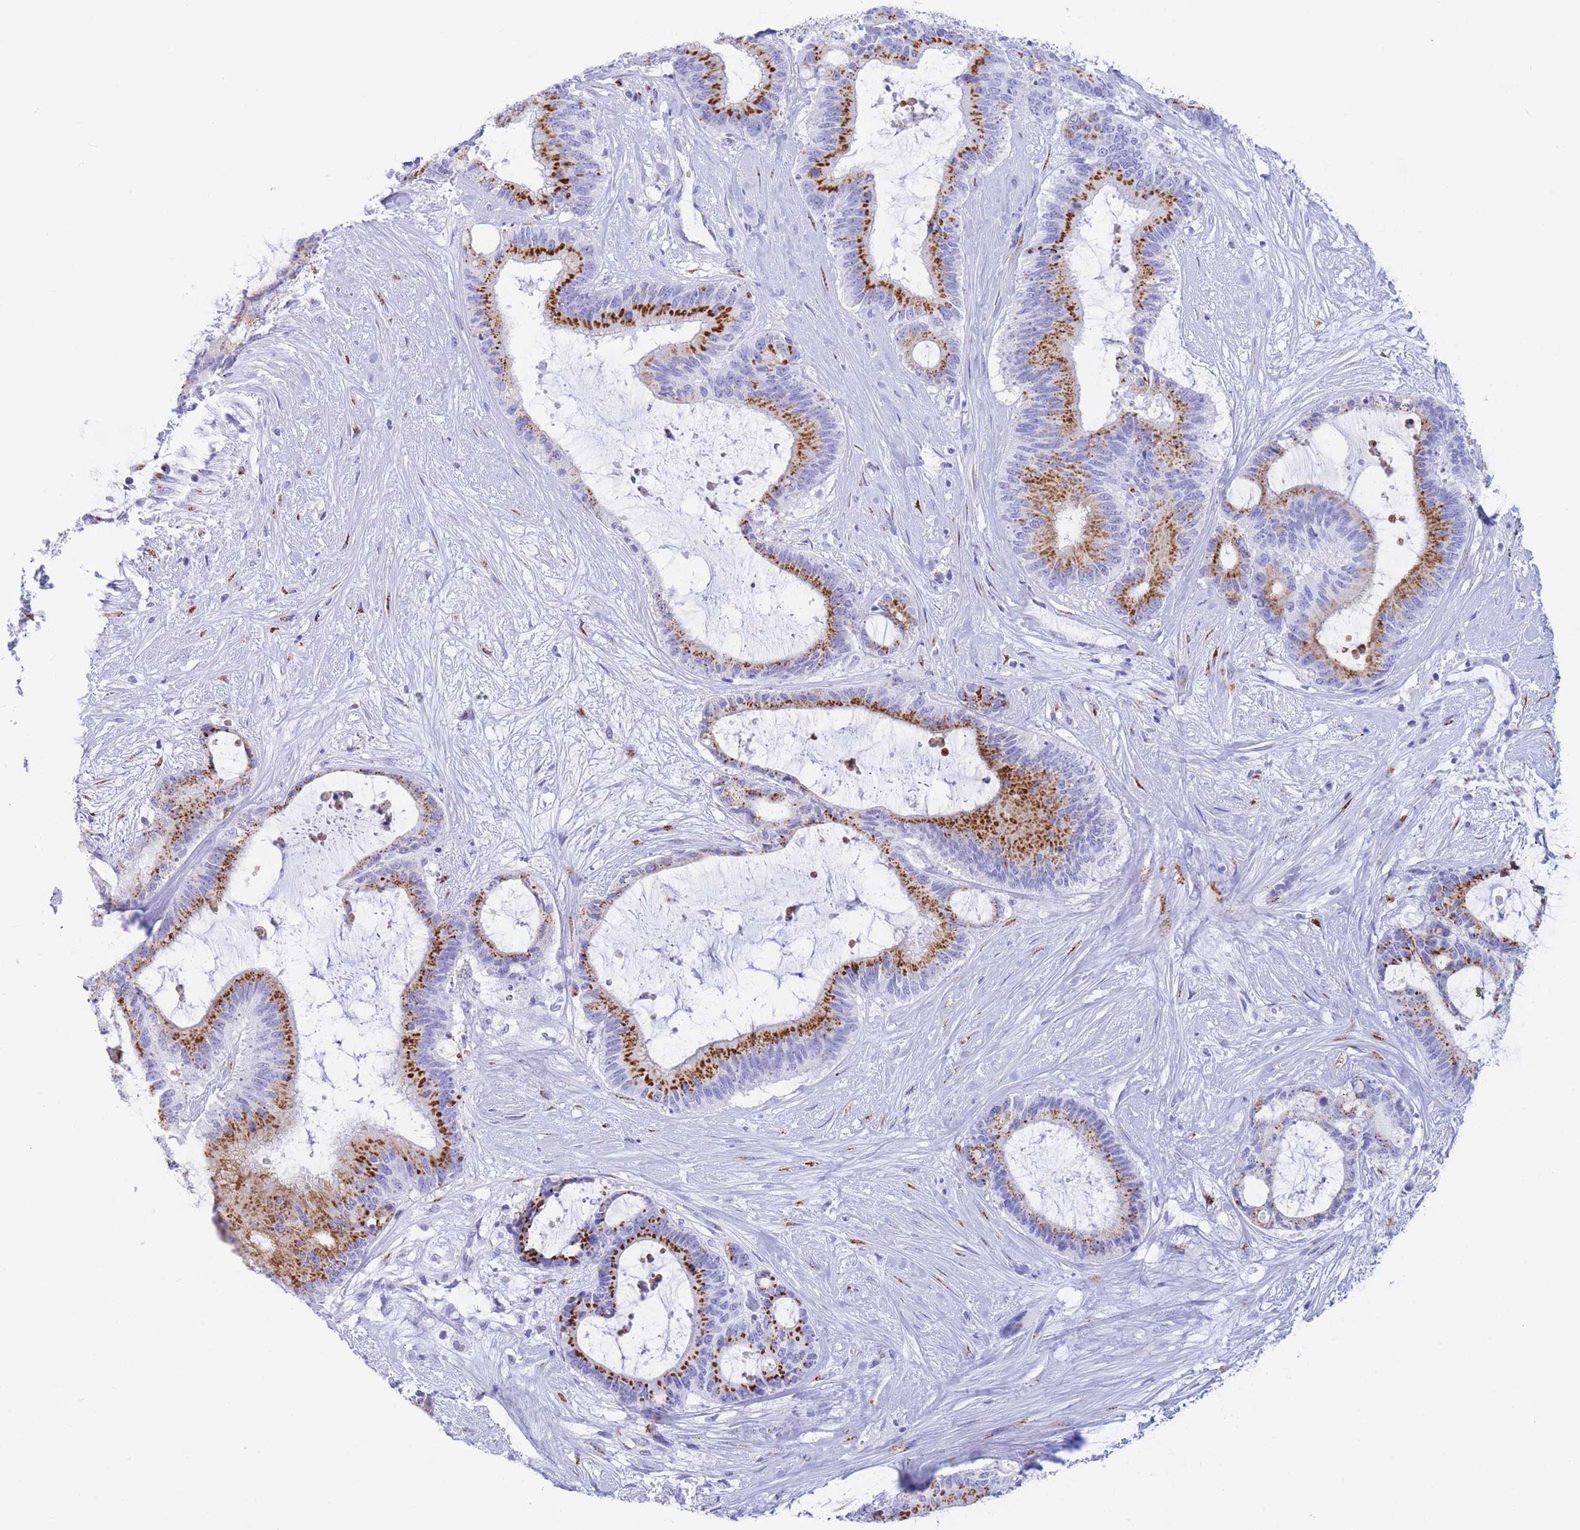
{"staining": {"intensity": "strong", "quantity": "25%-75%", "location": "cytoplasmic/membranous"}, "tissue": "liver cancer", "cell_type": "Tumor cells", "image_type": "cancer", "snomed": [{"axis": "morphology", "description": "Normal tissue, NOS"}, {"axis": "morphology", "description": "Cholangiocarcinoma"}, {"axis": "topography", "description": "Liver"}, {"axis": "topography", "description": "Peripheral nerve tissue"}], "caption": "A brown stain labels strong cytoplasmic/membranous positivity of a protein in liver cancer (cholangiocarcinoma) tumor cells.", "gene": "FAM3C", "patient": {"sex": "female", "age": 73}}